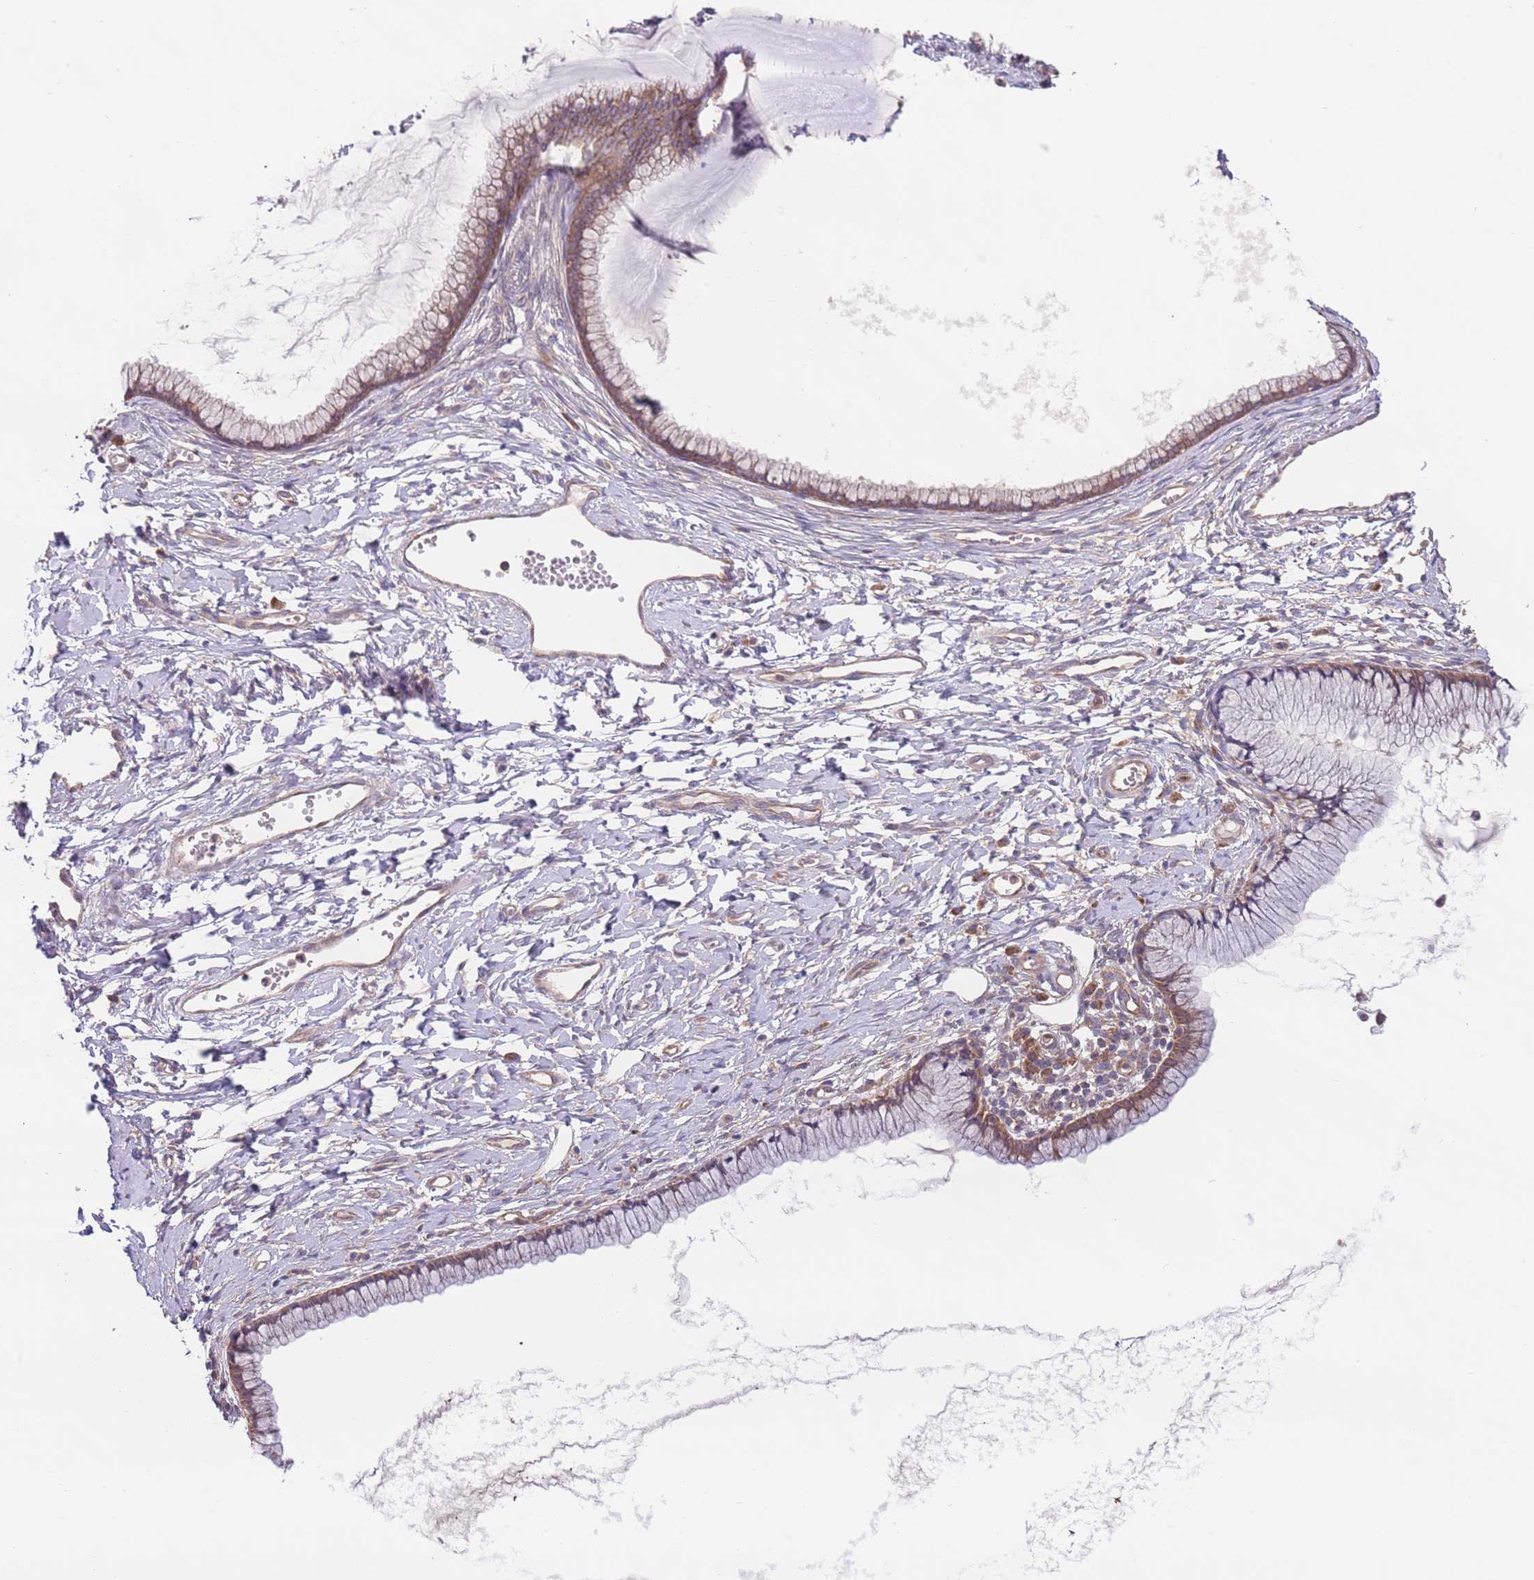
{"staining": {"intensity": "weak", "quantity": "25%-75%", "location": "cytoplasmic/membranous"}, "tissue": "cervix", "cell_type": "Glandular cells", "image_type": "normal", "snomed": [{"axis": "morphology", "description": "Normal tissue, NOS"}, {"axis": "topography", "description": "Cervix"}], "caption": "Protein staining reveals weak cytoplasmic/membranous expression in about 25%-75% of glandular cells in unremarkable cervix.", "gene": "EIF3F", "patient": {"sex": "female", "age": 40}}